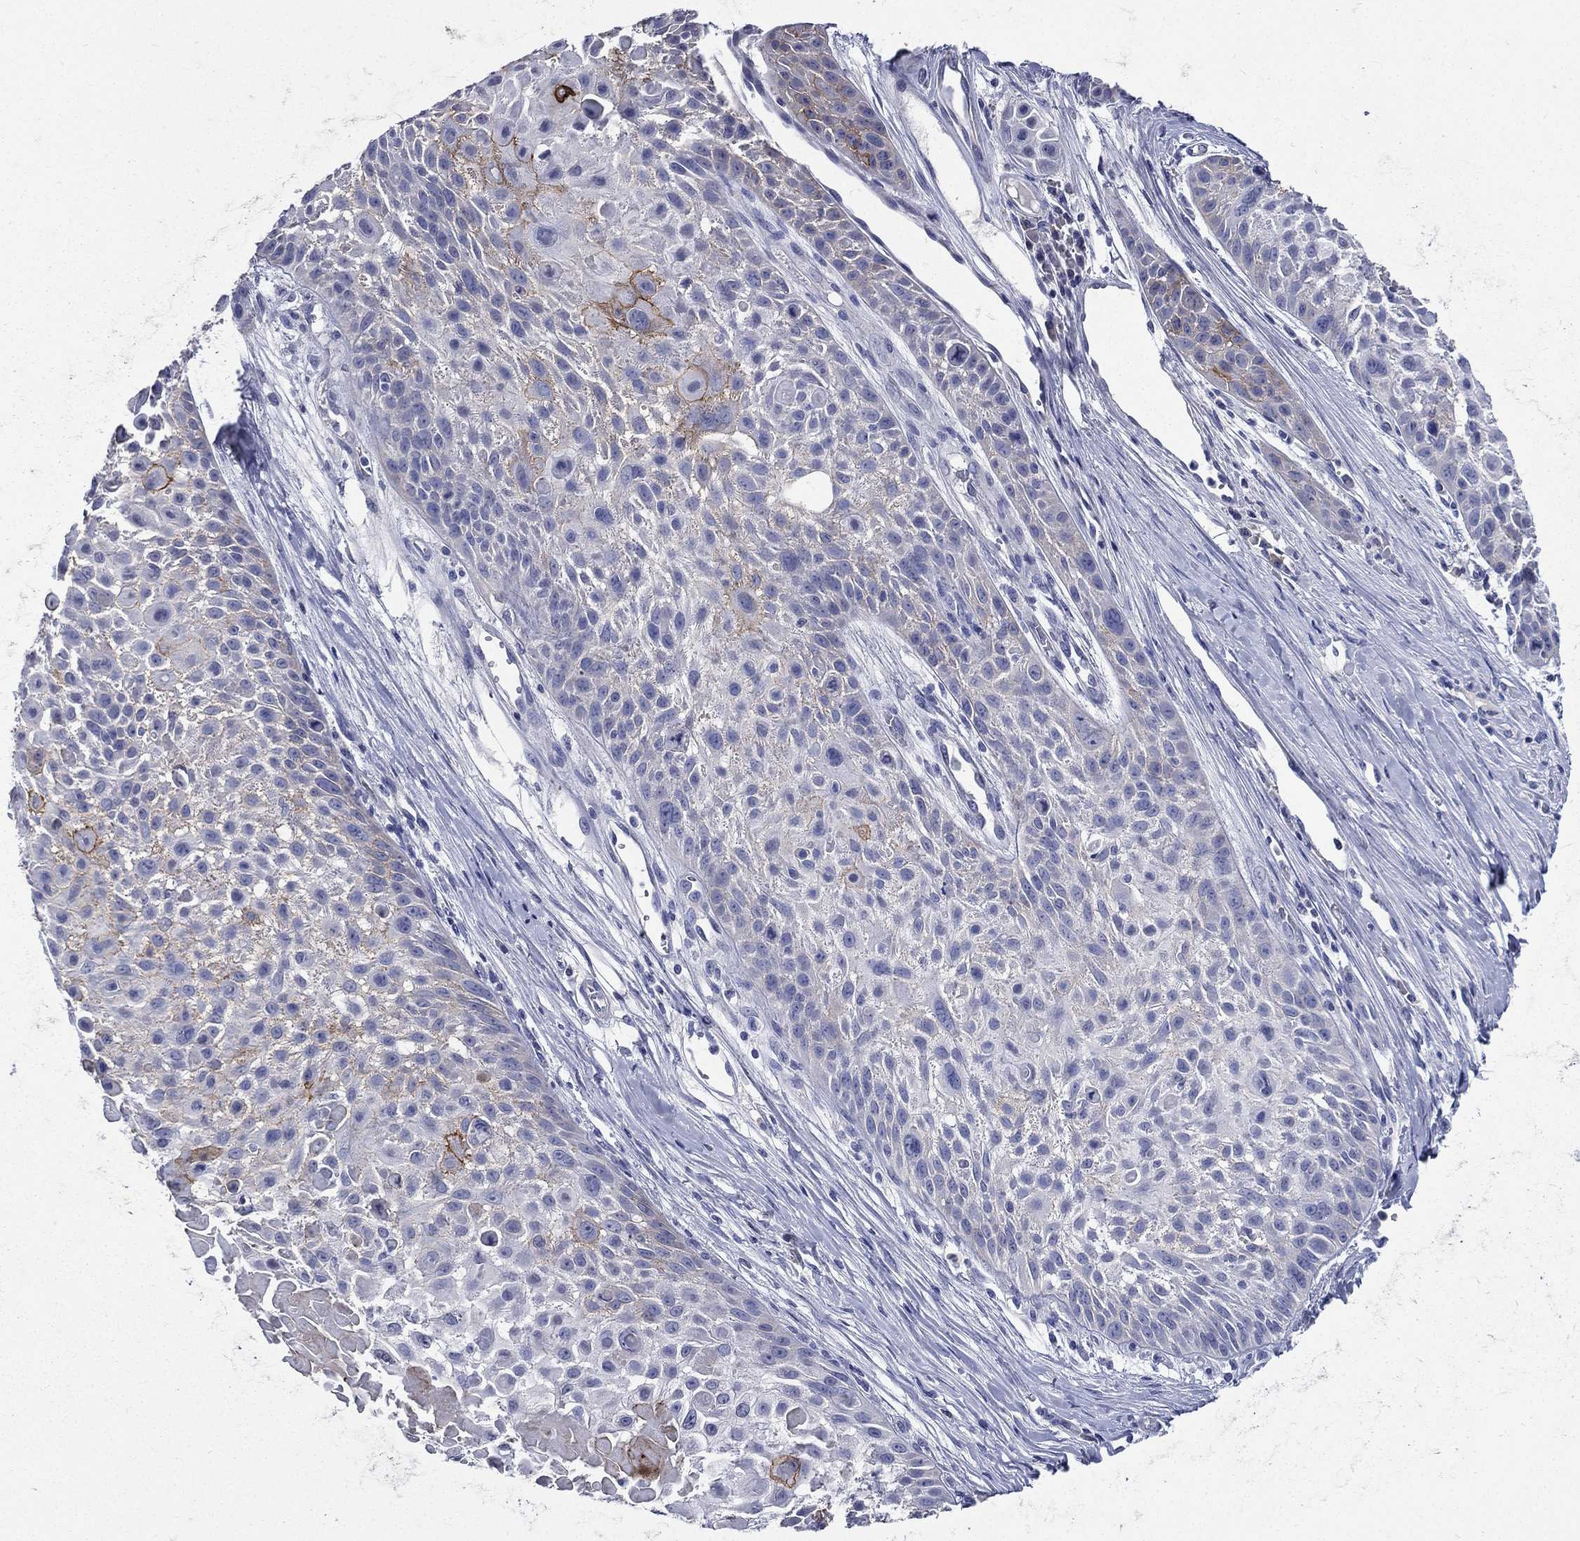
{"staining": {"intensity": "strong", "quantity": "<25%", "location": "cytoplasmic/membranous"}, "tissue": "skin cancer", "cell_type": "Tumor cells", "image_type": "cancer", "snomed": [{"axis": "morphology", "description": "Squamous cell carcinoma, NOS"}, {"axis": "topography", "description": "Skin"}, {"axis": "topography", "description": "Anal"}], "caption": "This photomicrograph shows squamous cell carcinoma (skin) stained with immunohistochemistry to label a protein in brown. The cytoplasmic/membranous of tumor cells show strong positivity for the protein. Nuclei are counter-stained blue.", "gene": "TGM1", "patient": {"sex": "female", "age": 75}}